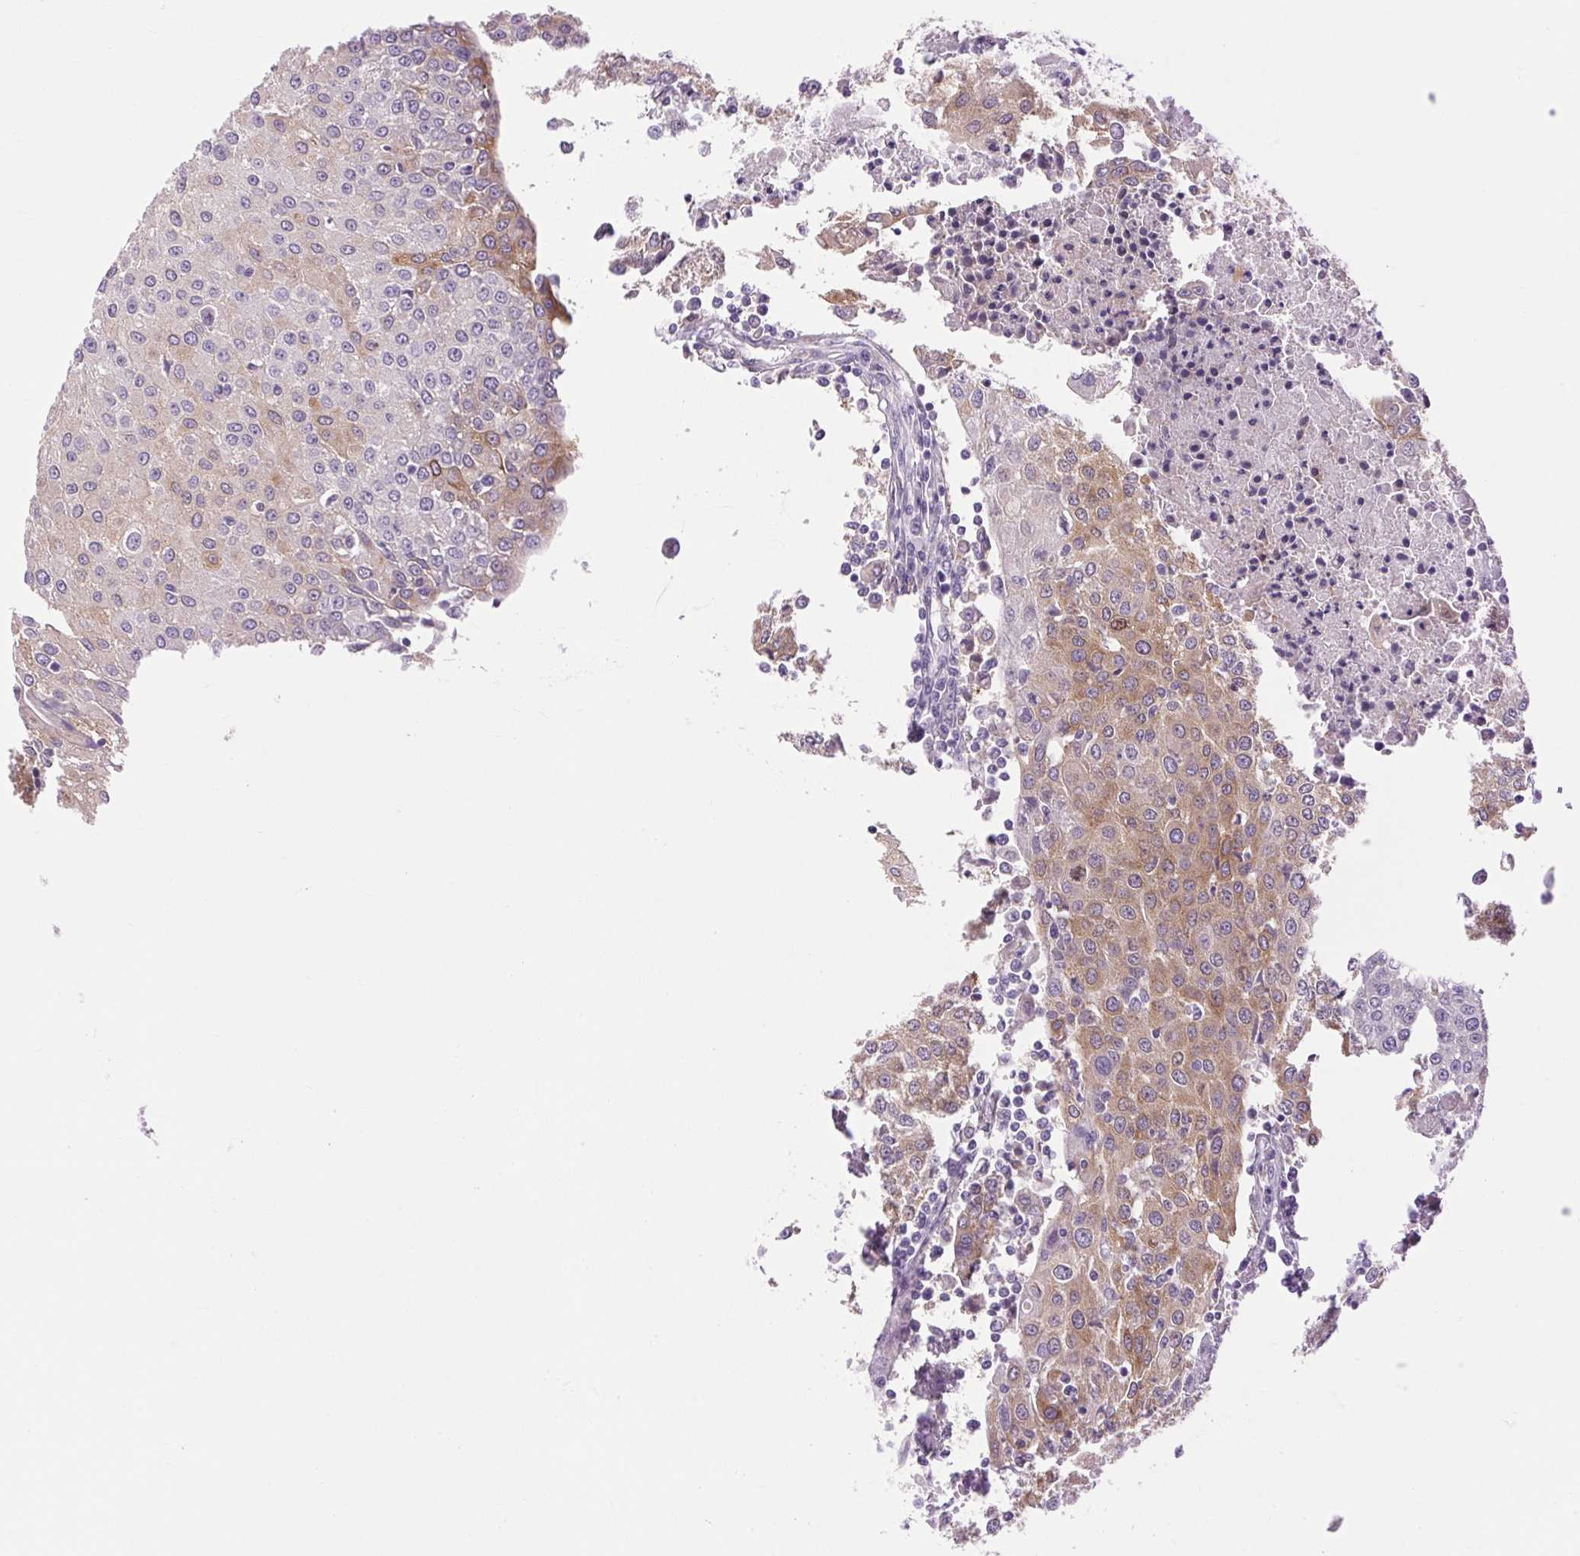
{"staining": {"intensity": "weak", "quantity": "25%-75%", "location": "cytoplasmic/membranous"}, "tissue": "urothelial cancer", "cell_type": "Tumor cells", "image_type": "cancer", "snomed": [{"axis": "morphology", "description": "Urothelial carcinoma, High grade"}, {"axis": "topography", "description": "Urinary bladder"}], "caption": "Immunohistochemical staining of urothelial cancer displays weak cytoplasmic/membranous protein staining in approximately 25%-75% of tumor cells.", "gene": "SOWAHC", "patient": {"sex": "female", "age": 85}}